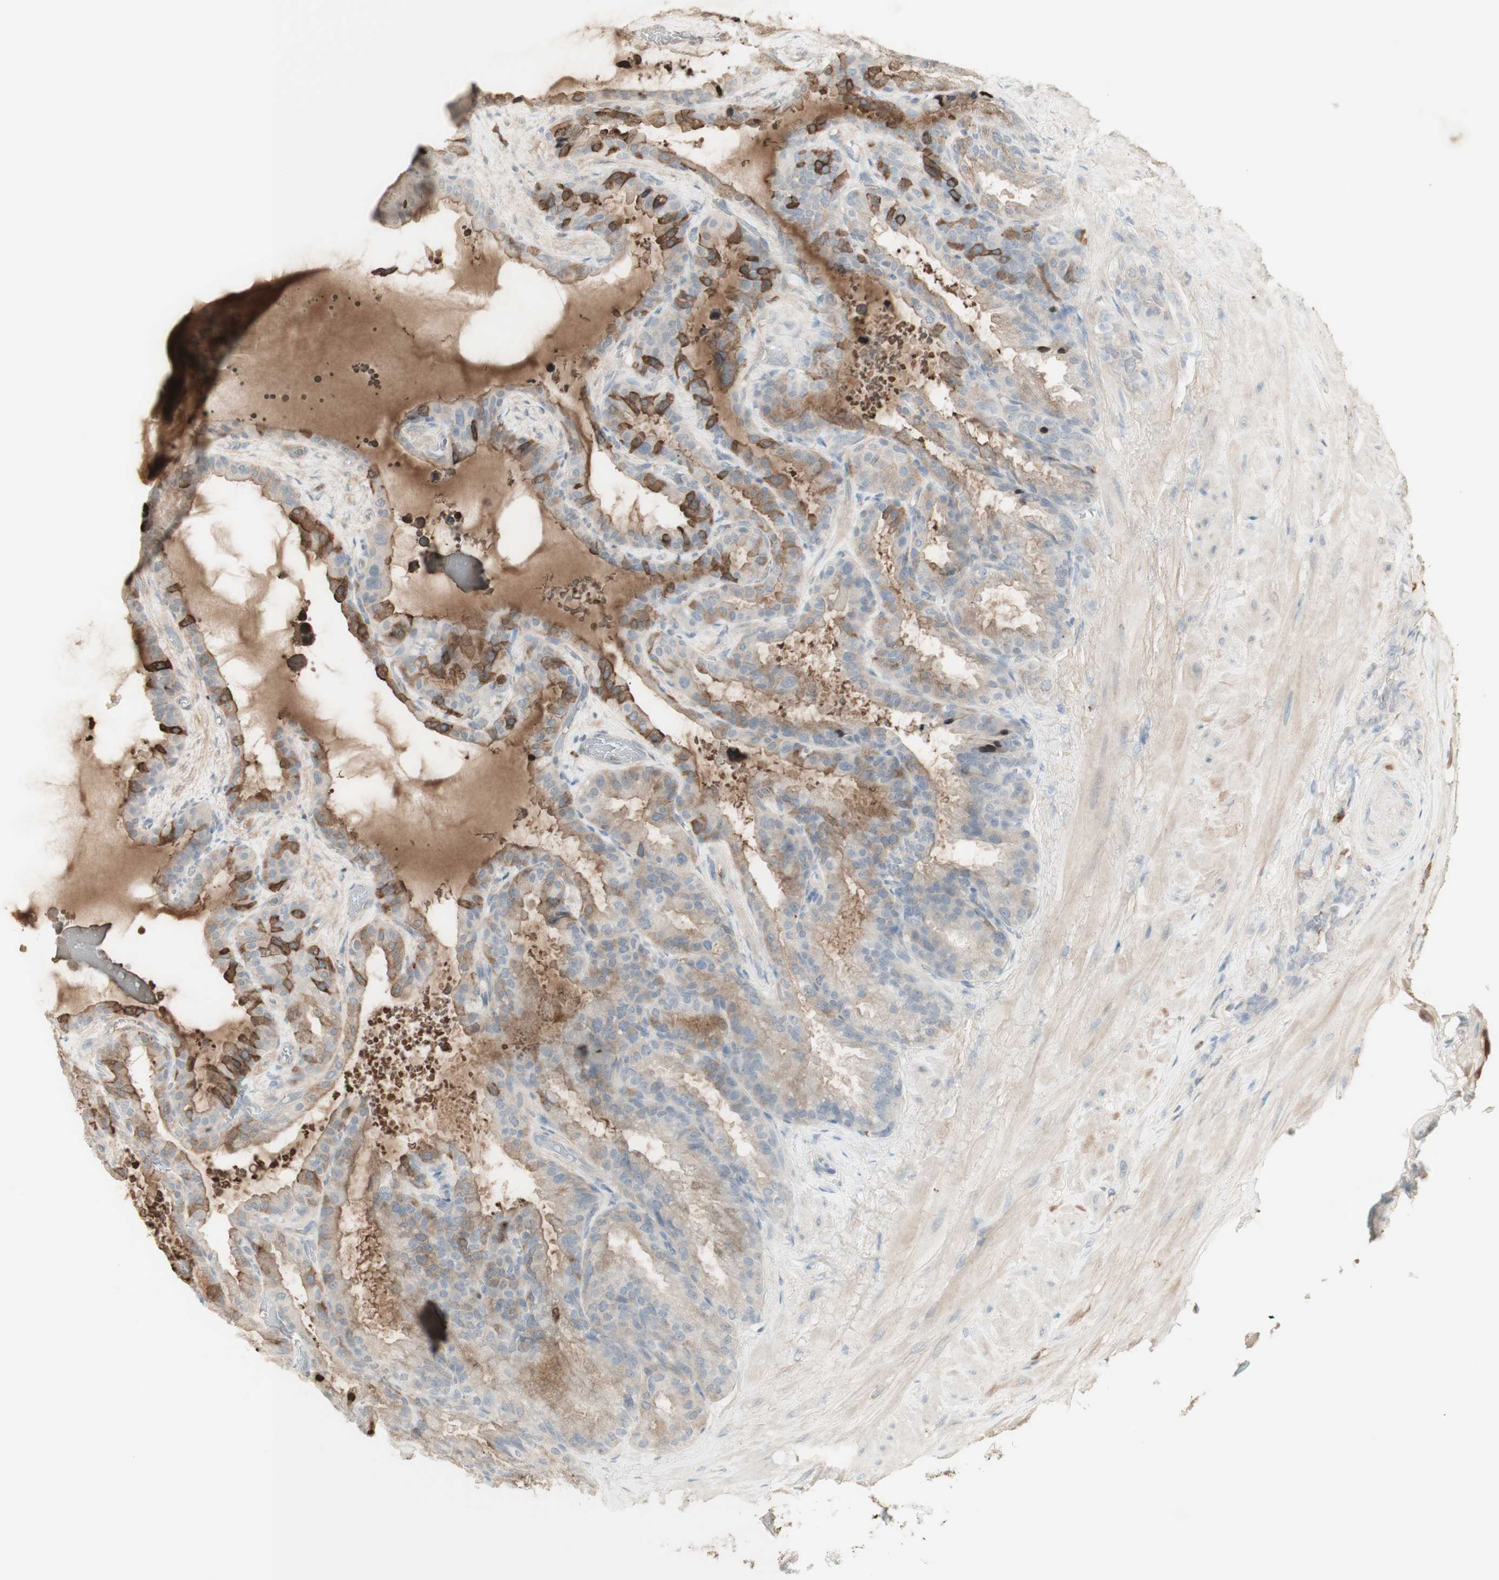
{"staining": {"intensity": "moderate", "quantity": "25%-75%", "location": "cytoplasmic/membranous"}, "tissue": "seminal vesicle", "cell_type": "Glandular cells", "image_type": "normal", "snomed": [{"axis": "morphology", "description": "Normal tissue, NOS"}, {"axis": "topography", "description": "Seminal veicle"}], "caption": "Glandular cells show moderate cytoplasmic/membranous positivity in approximately 25%-75% of cells in normal seminal vesicle. Nuclei are stained in blue.", "gene": "NID1", "patient": {"sex": "male", "age": 46}}